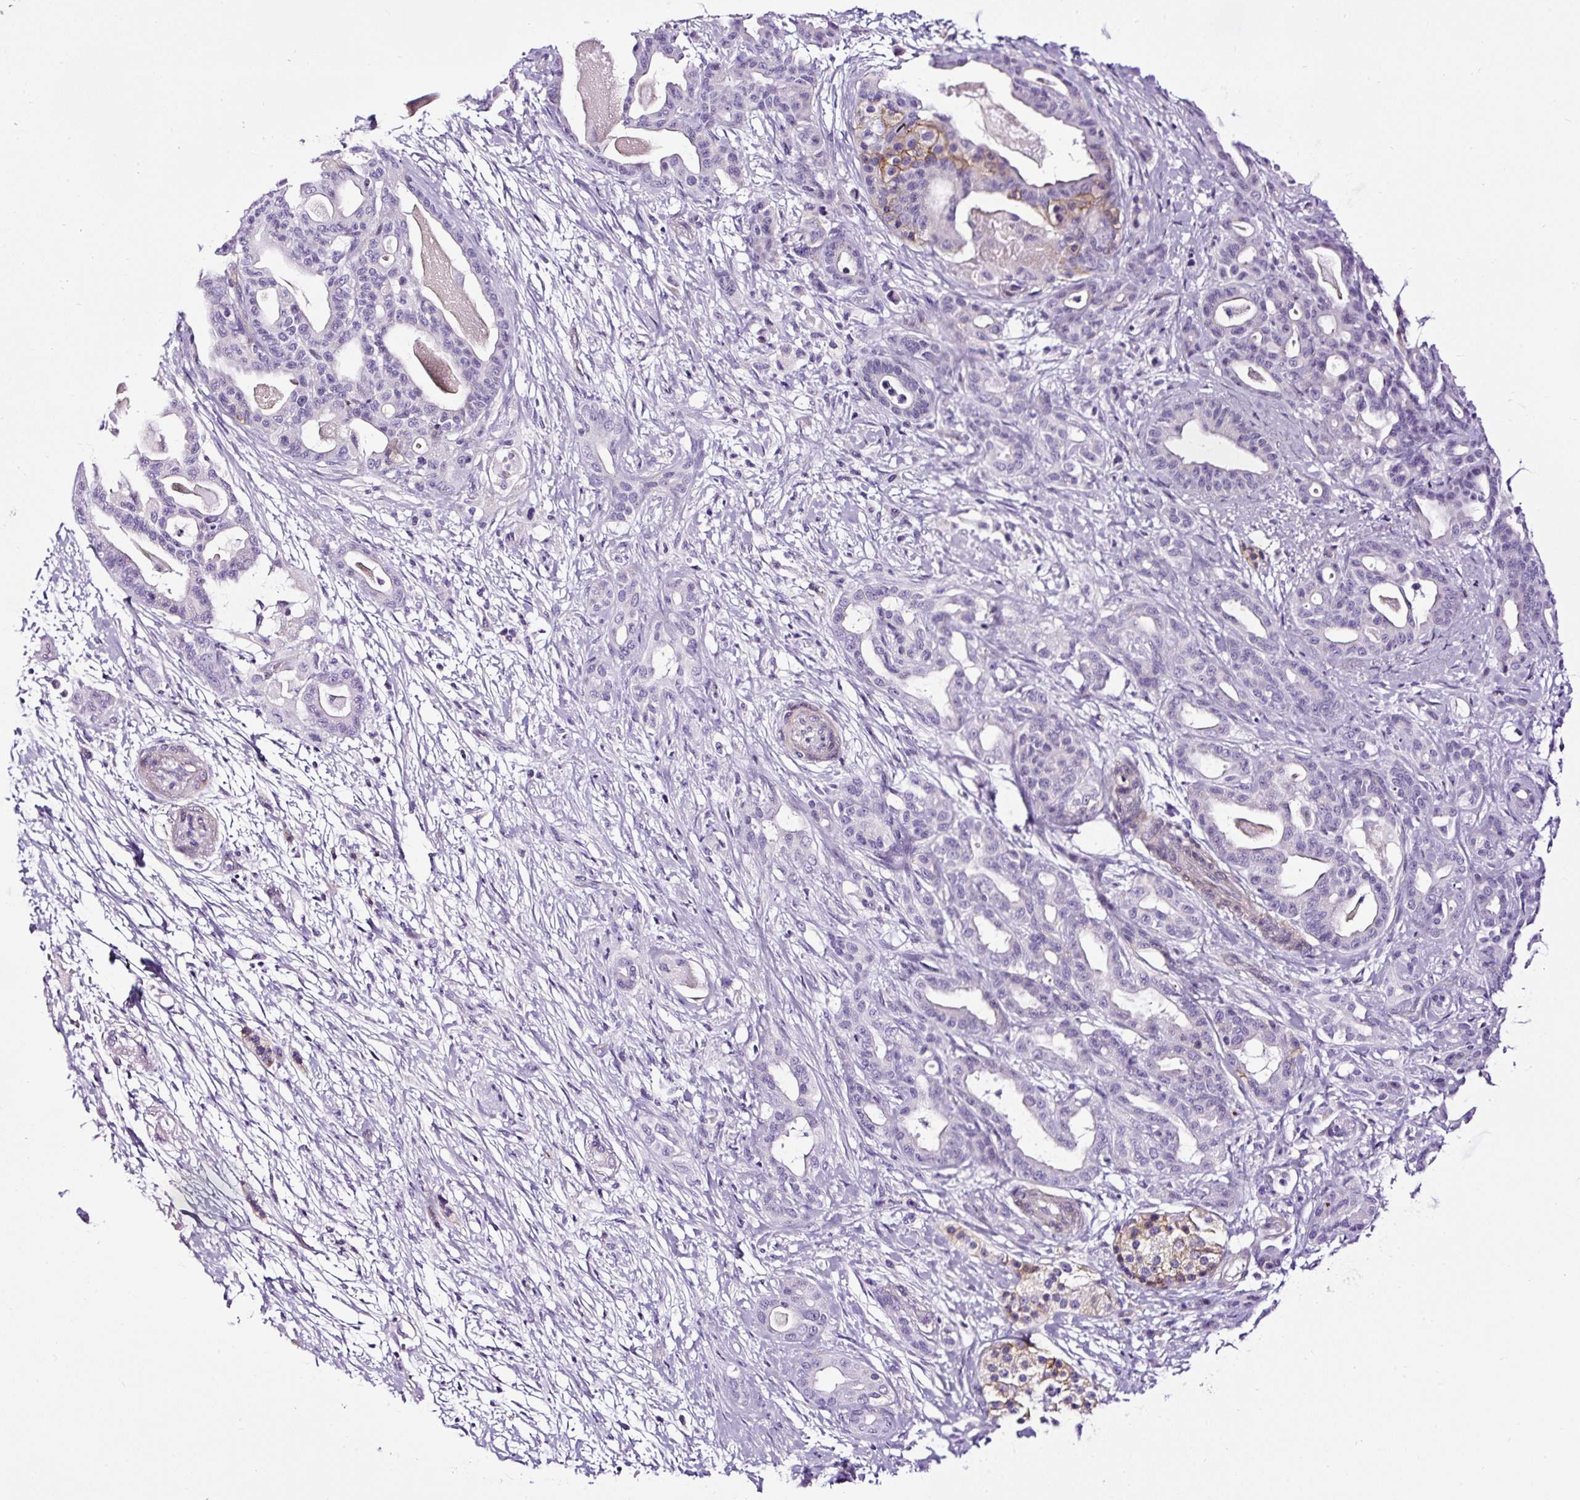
{"staining": {"intensity": "negative", "quantity": "none", "location": "none"}, "tissue": "pancreatic cancer", "cell_type": "Tumor cells", "image_type": "cancer", "snomed": [{"axis": "morphology", "description": "Adenocarcinoma, NOS"}, {"axis": "topography", "description": "Pancreas"}], "caption": "DAB (3,3'-diaminobenzidine) immunohistochemical staining of human pancreatic cancer (adenocarcinoma) demonstrates no significant staining in tumor cells. The staining was performed using DAB to visualize the protein expression in brown, while the nuclei were stained in blue with hematoxylin (Magnification: 20x).", "gene": "SLC7A8", "patient": {"sex": "male", "age": 63}}